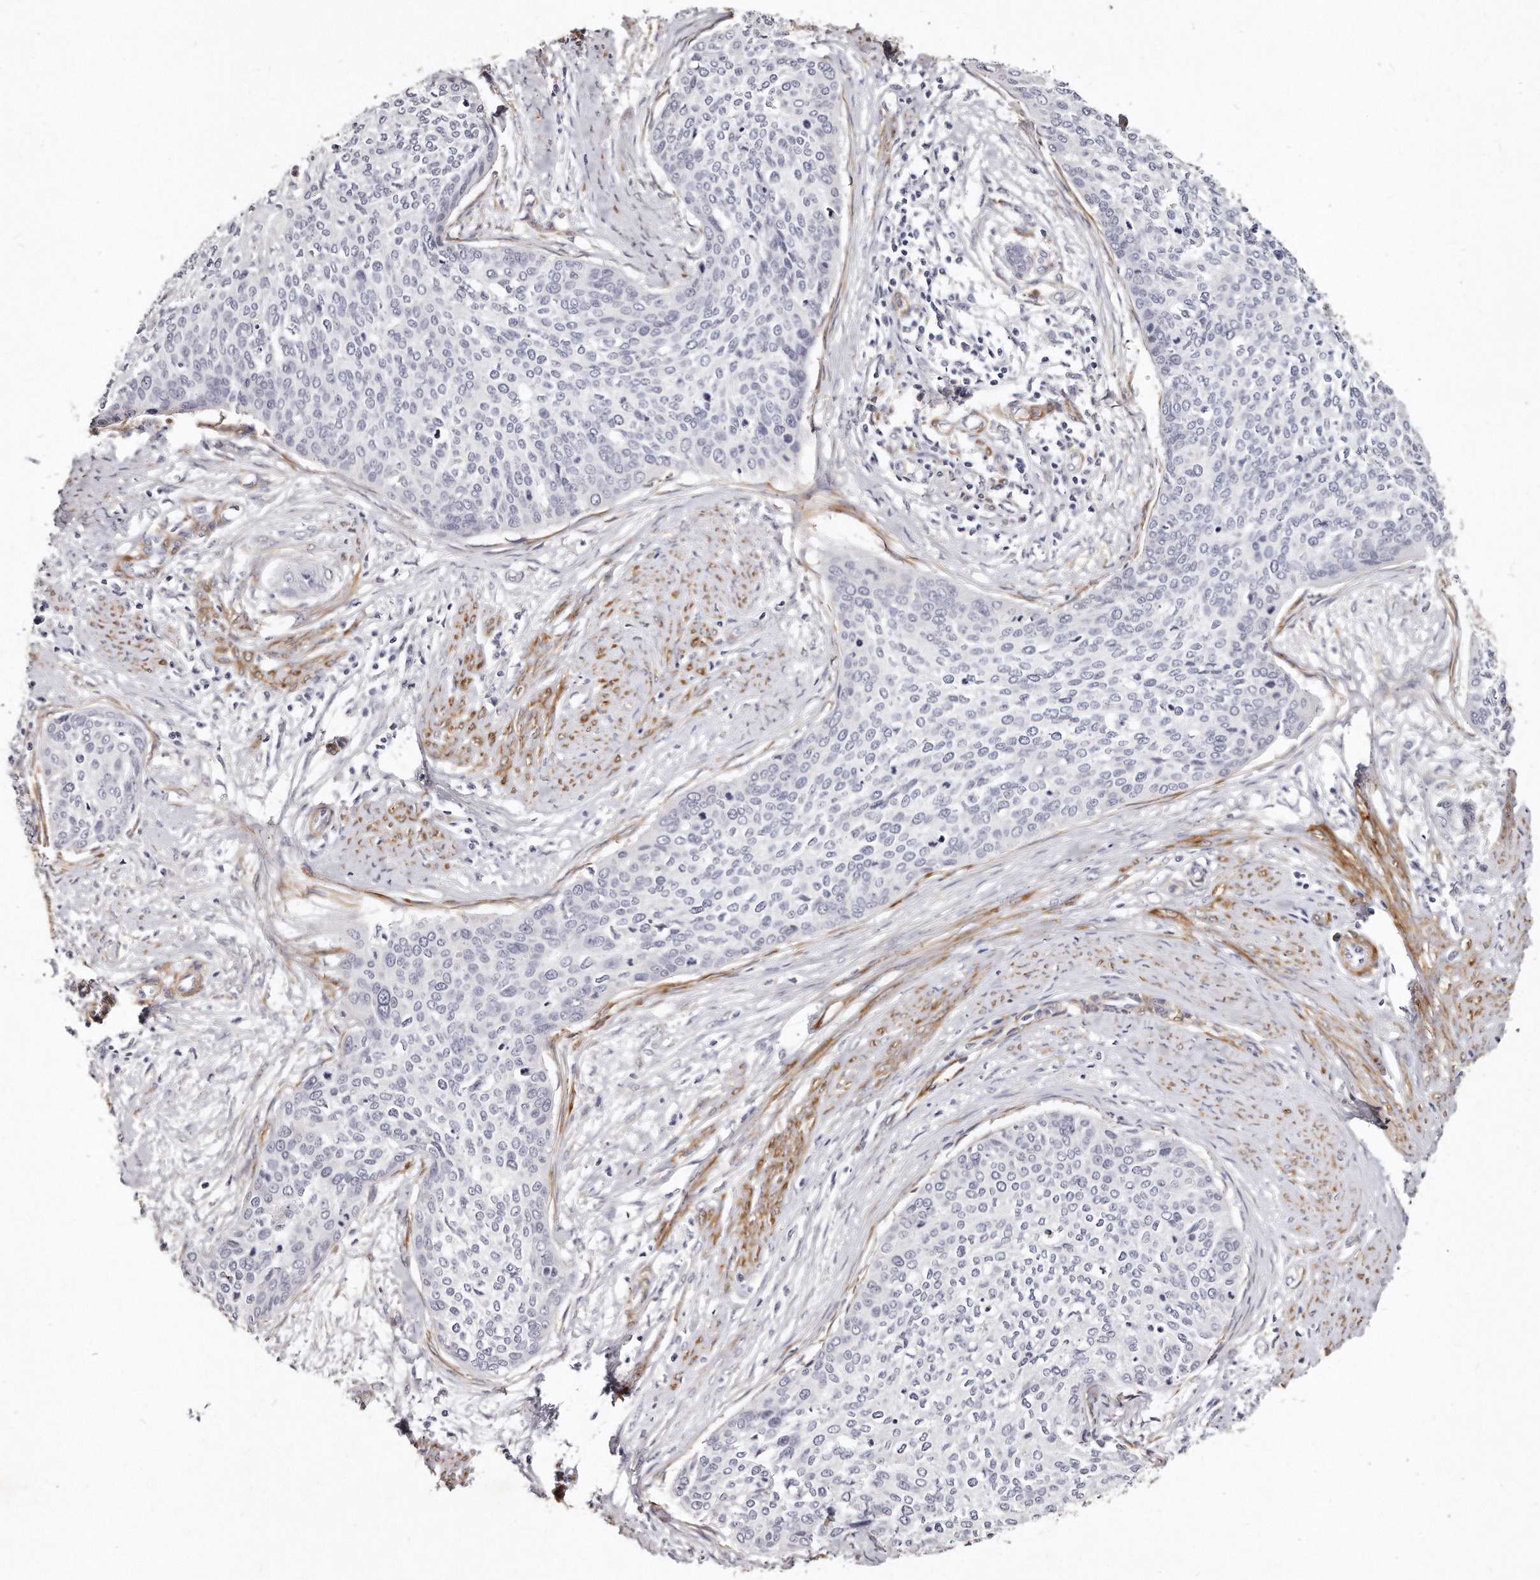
{"staining": {"intensity": "negative", "quantity": "none", "location": "none"}, "tissue": "cervical cancer", "cell_type": "Tumor cells", "image_type": "cancer", "snomed": [{"axis": "morphology", "description": "Squamous cell carcinoma, NOS"}, {"axis": "topography", "description": "Cervix"}], "caption": "Immunohistochemistry (IHC) image of neoplastic tissue: squamous cell carcinoma (cervical) stained with DAB (3,3'-diaminobenzidine) demonstrates no significant protein staining in tumor cells.", "gene": "LMOD1", "patient": {"sex": "female", "age": 37}}